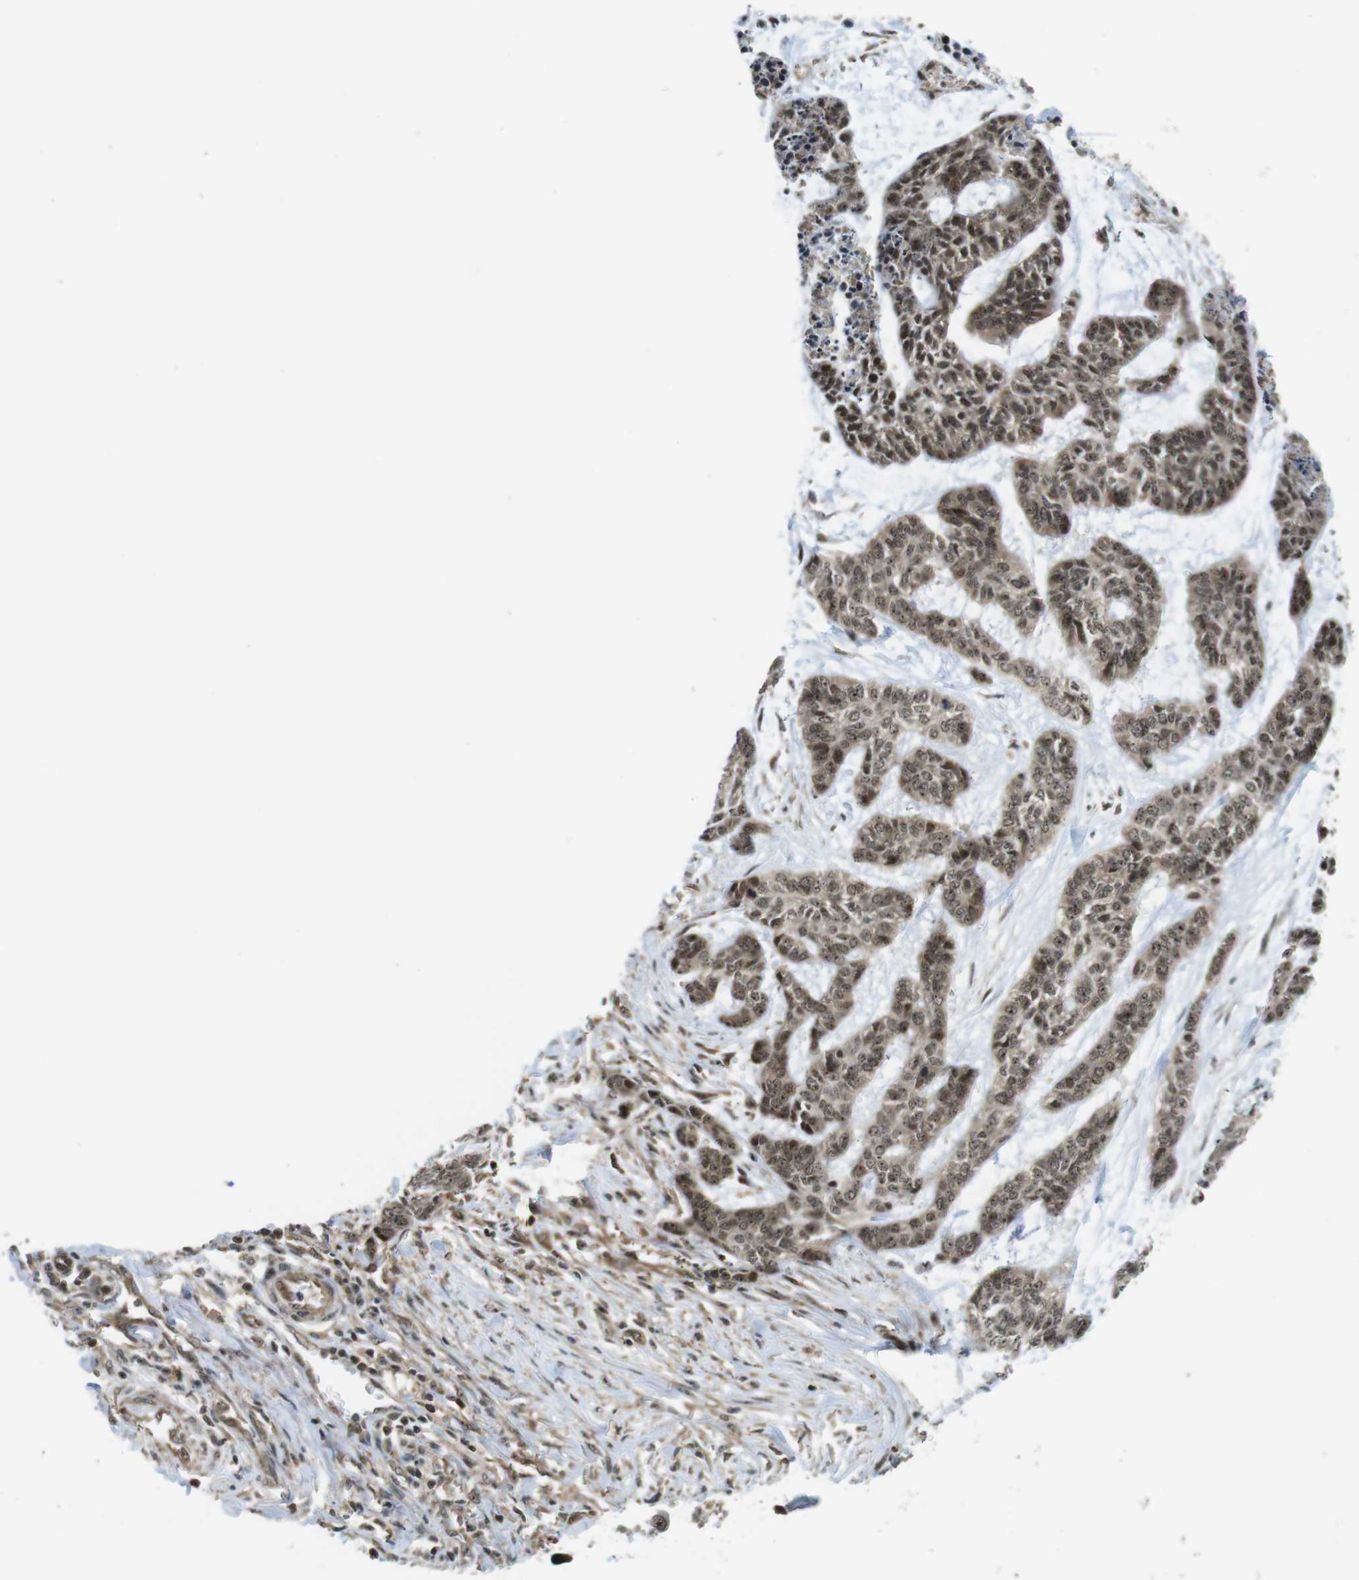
{"staining": {"intensity": "moderate", "quantity": ">75%", "location": "cytoplasmic/membranous,nuclear"}, "tissue": "skin cancer", "cell_type": "Tumor cells", "image_type": "cancer", "snomed": [{"axis": "morphology", "description": "Basal cell carcinoma"}, {"axis": "topography", "description": "Skin"}], "caption": "Moderate cytoplasmic/membranous and nuclear staining is appreciated in approximately >75% of tumor cells in skin basal cell carcinoma.", "gene": "CC2D1A", "patient": {"sex": "female", "age": 64}}